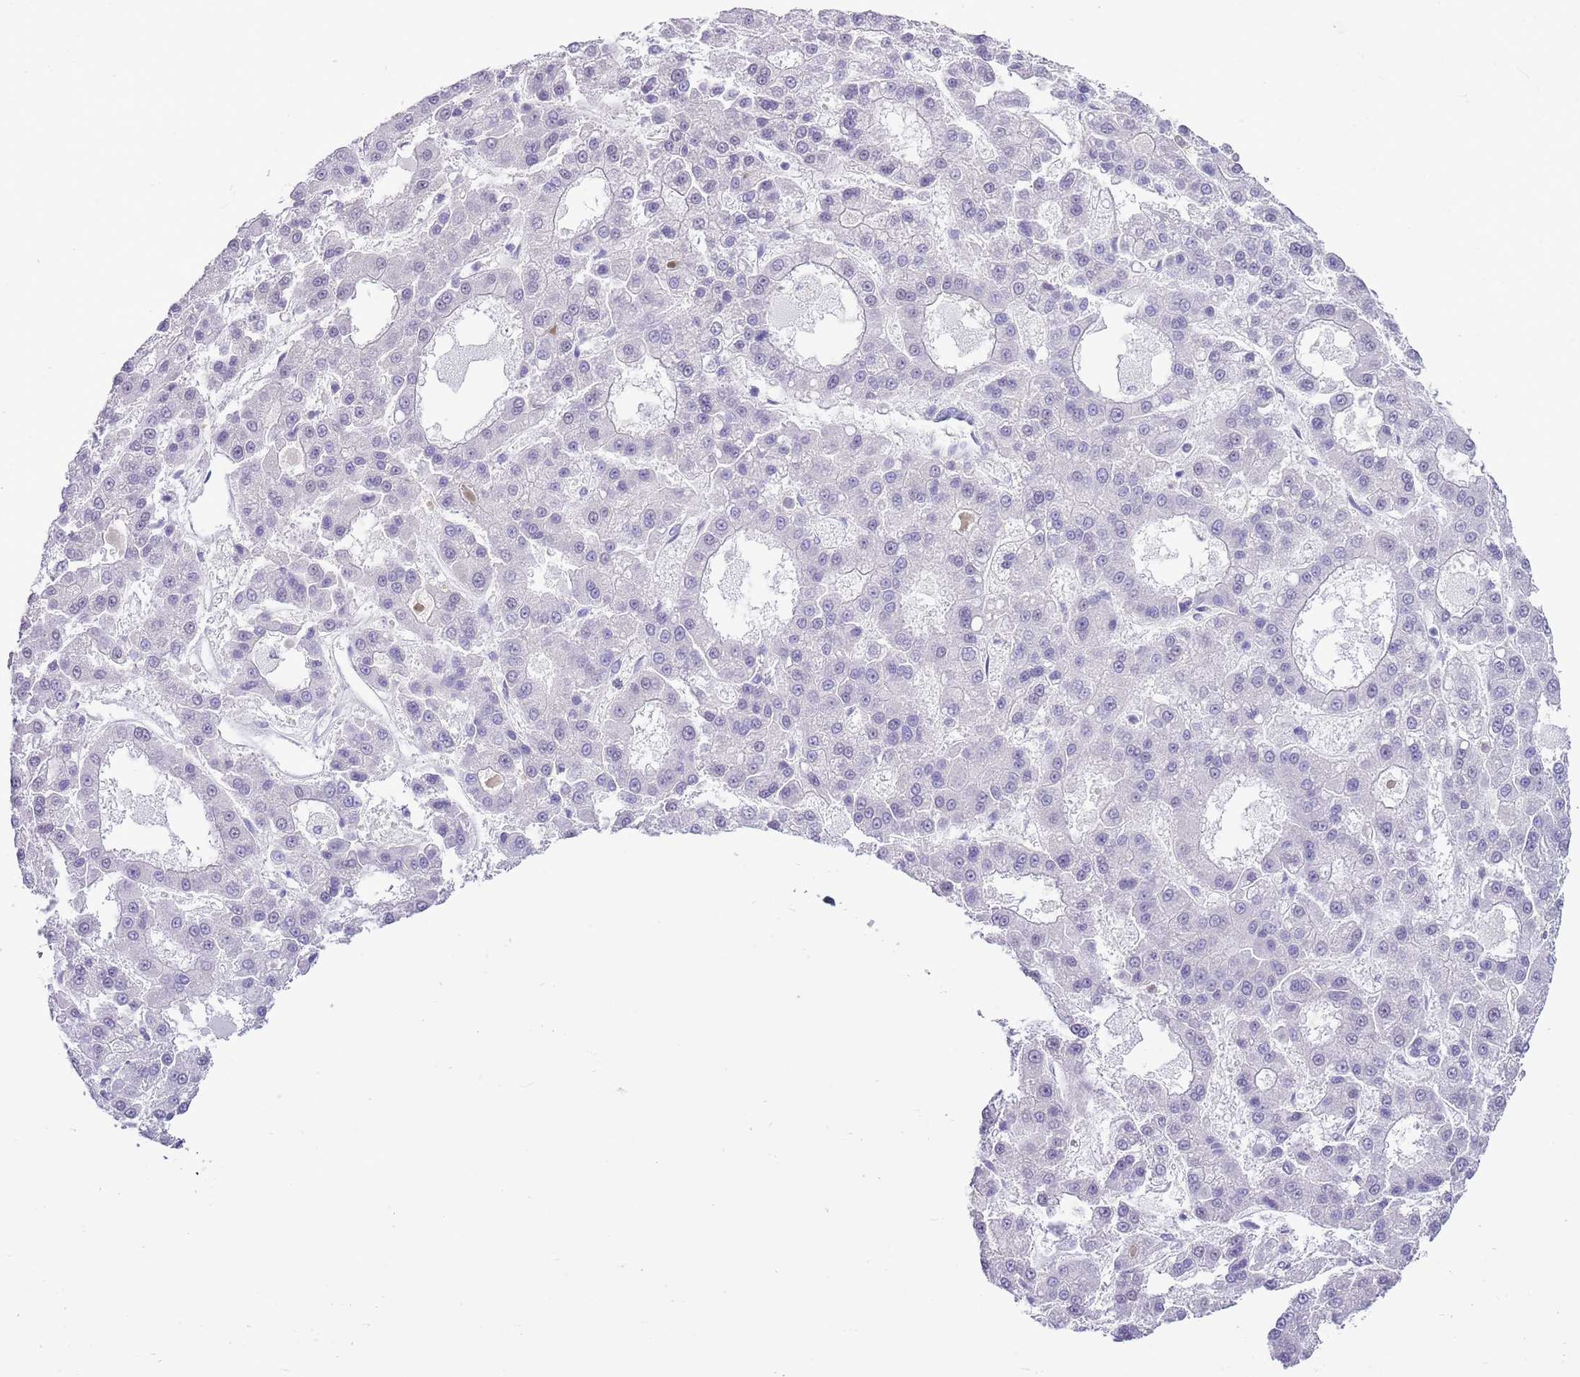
{"staining": {"intensity": "negative", "quantity": "none", "location": "none"}, "tissue": "liver cancer", "cell_type": "Tumor cells", "image_type": "cancer", "snomed": [{"axis": "morphology", "description": "Carcinoma, Hepatocellular, NOS"}, {"axis": "topography", "description": "Liver"}], "caption": "High magnification brightfield microscopy of liver cancer (hepatocellular carcinoma) stained with DAB (3,3'-diaminobenzidine) (brown) and counterstained with hematoxylin (blue): tumor cells show no significant positivity.", "gene": "PPP1R17", "patient": {"sex": "male", "age": 70}}